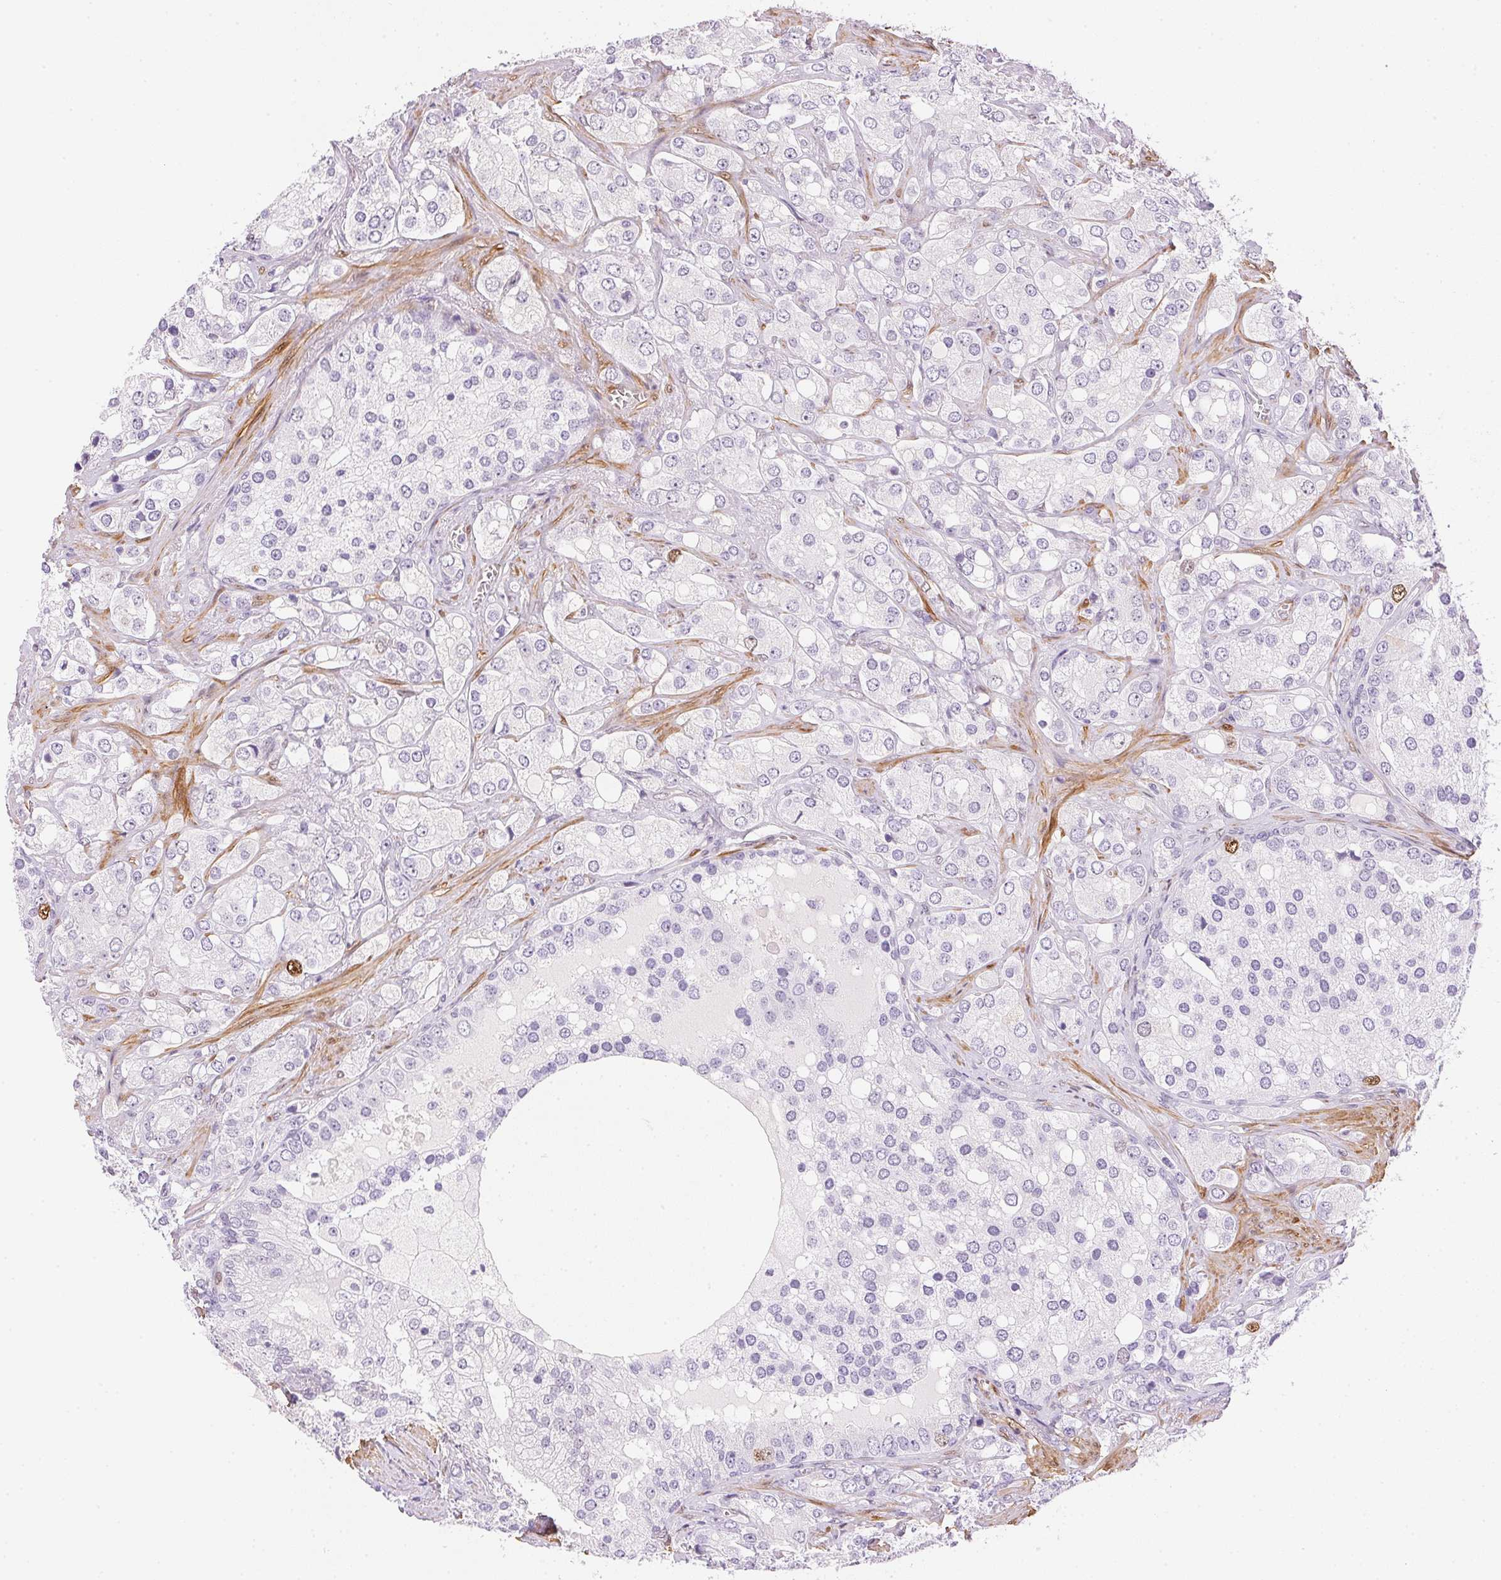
{"staining": {"intensity": "negative", "quantity": "none", "location": "none"}, "tissue": "prostate cancer", "cell_type": "Tumor cells", "image_type": "cancer", "snomed": [{"axis": "morphology", "description": "Adenocarcinoma, High grade"}, {"axis": "topography", "description": "Prostate"}], "caption": "The histopathology image reveals no staining of tumor cells in prostate cancer.", "gene": "SMTN", "patient": {"sex": "male", "age": 67}}